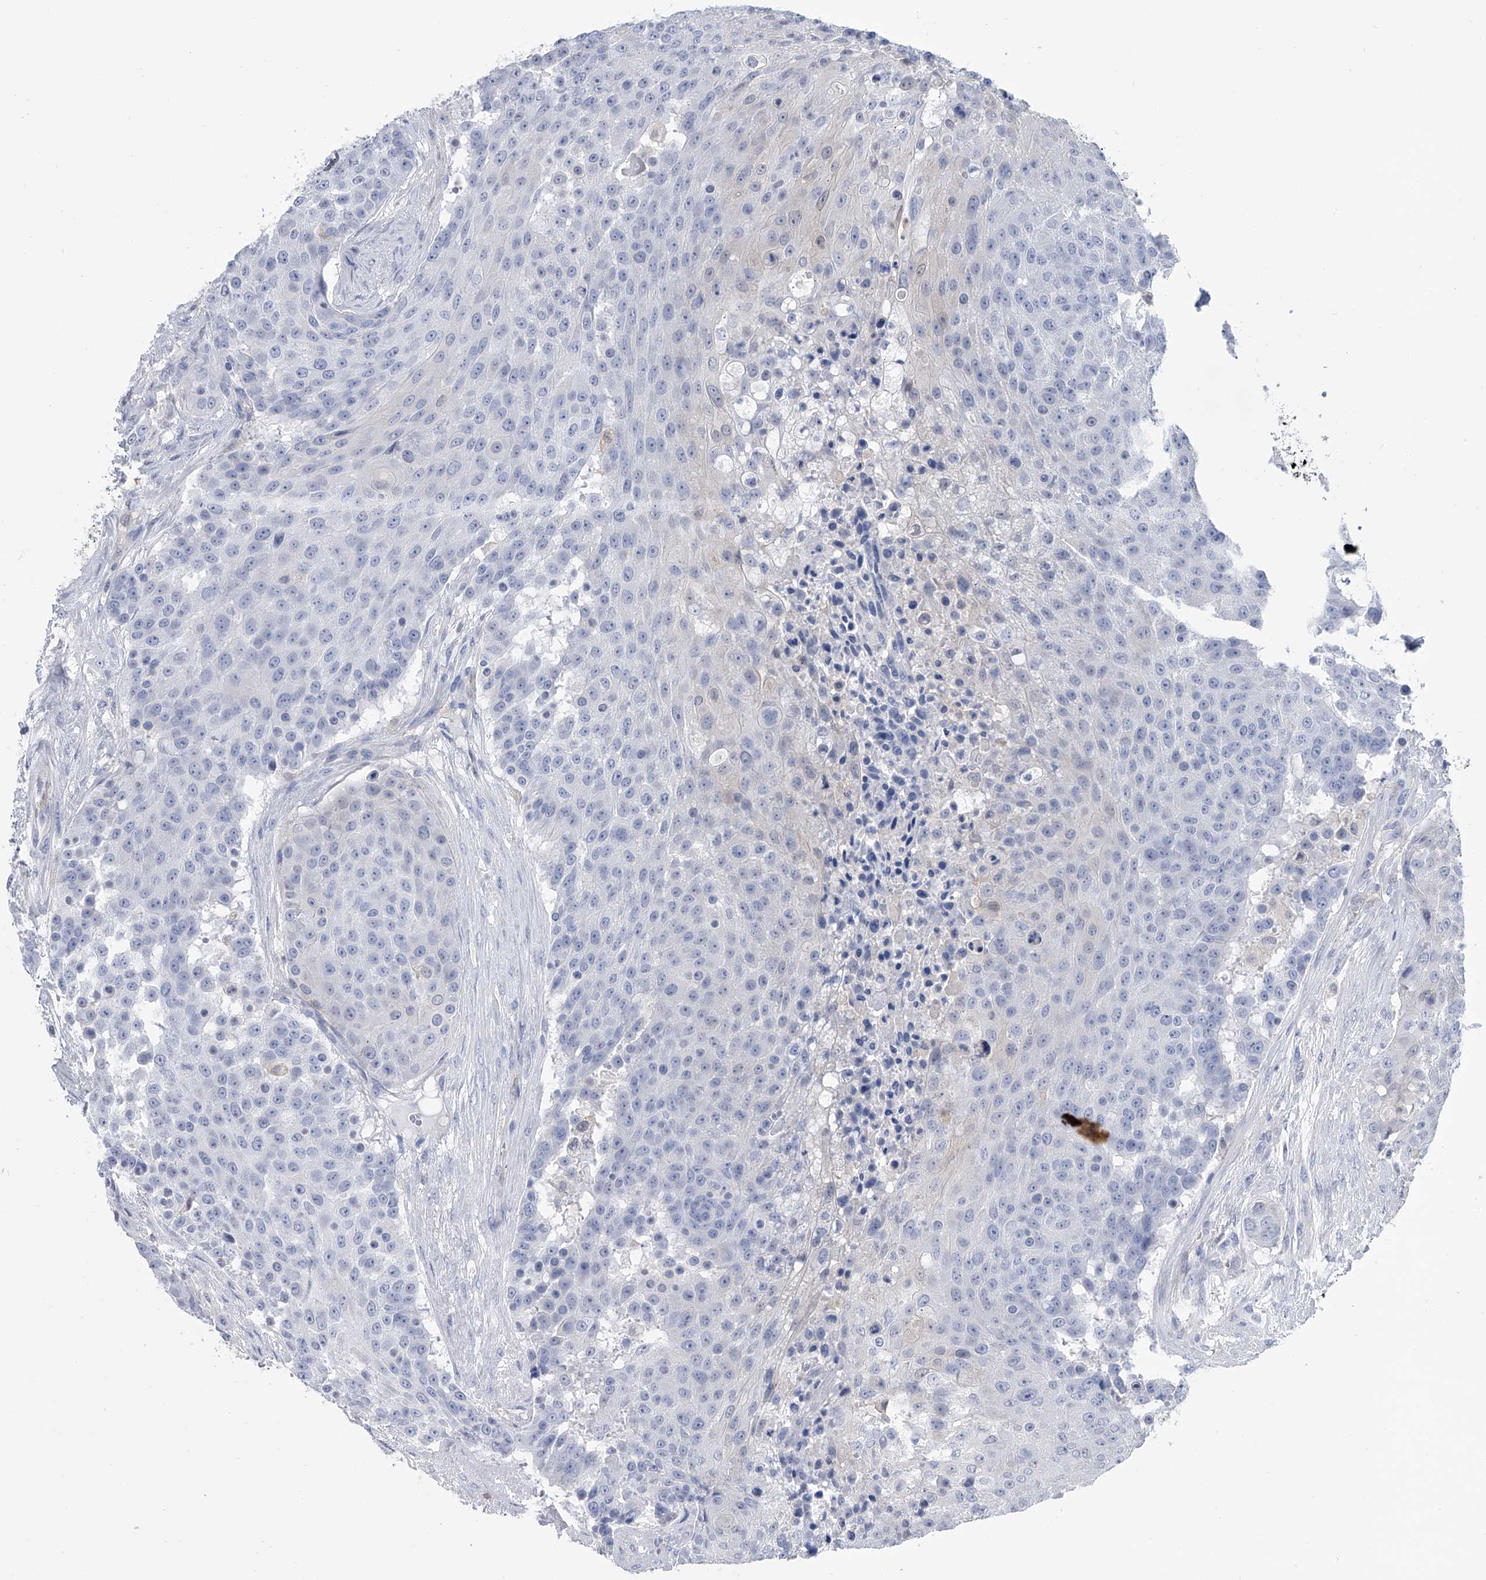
{"staining": {"intensity": "negative", "quantity": "none", "location": "none"}, "tissue": "urothelial cancer", "cell_type": "Tumor cells", "image_type": "cancer", "snomed": [{"axis": "morphology", "description": "Urothelial carcinoma, High grade"}, {"axis": "topography", "description": "Urinary bladder"}], "caption": "Tumor cells are negative for brown protein staining in urothelial cancer.", "gene": "SERPINB9", "patient": {"sex": "female", "age": 63}}